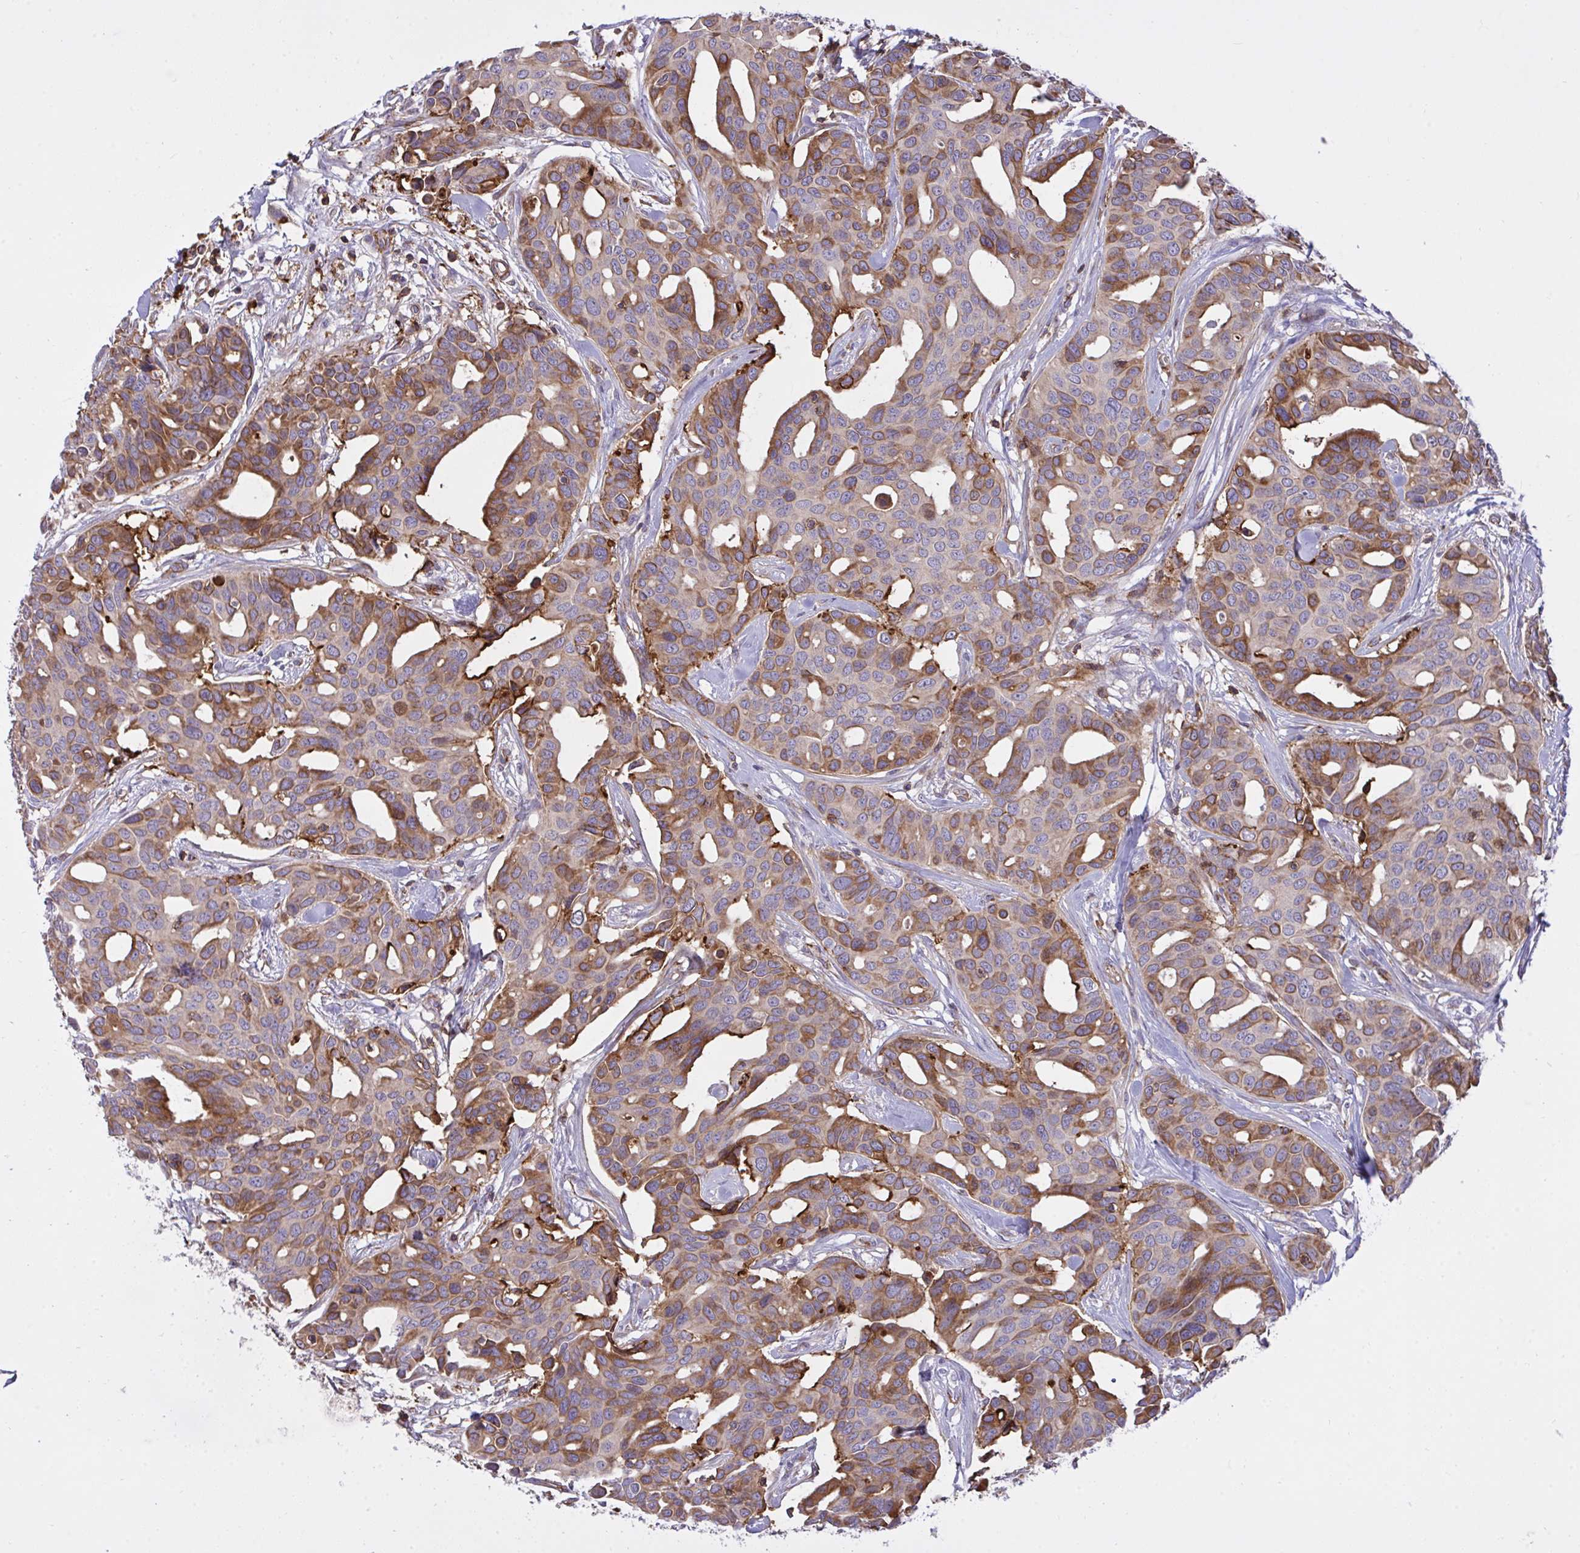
{"staining": {"intensity": "moderate", "quantity": ">75%", "location": "cytoplasmic/membranous"}, "tissue": "breast cancer", "cell_type": "Tumor cells", "image_type": "cancer", "snomed": [{"axis": "morphology", "description": "Duct carcinoma"}, {"axis": "topography", "description": "Breast"}], "caption": "Breast infiltrating ductal carcinoma was stained to show a protein in brown. There is medium levels of moderate cytoplasmic/membranous staining in about >75% of tumor cells. Immunohistochemistry (ihc) stains the protein in brown and the nuclei are stained blue.", "gene": "ERI1", "patient": {"sex": "female", "age": 54}}